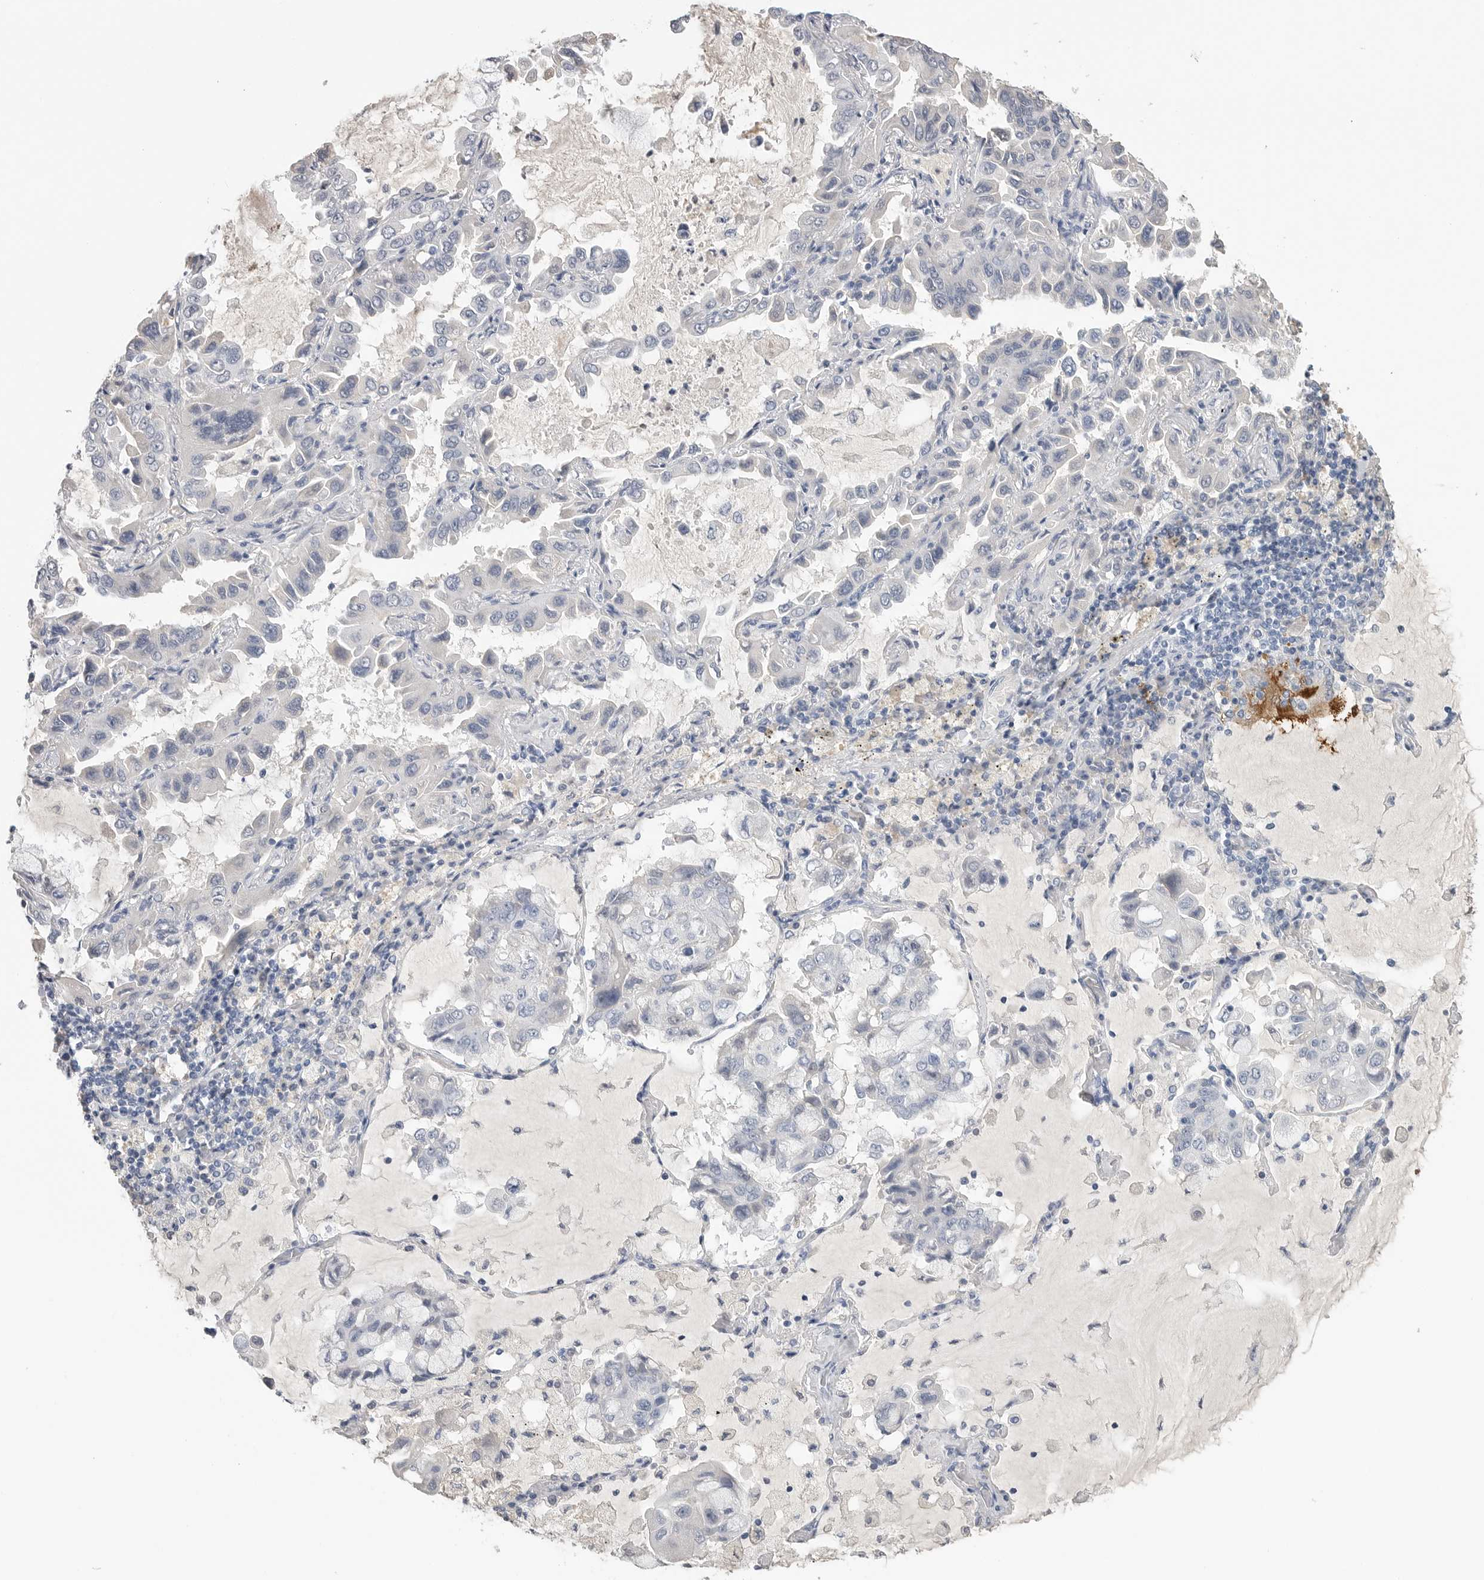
{"staining": {"intensity": "negative", "quantity": "none", "location": "none"}, "tissue": "lung cancer", "cell_type": "Tumor cells", "image_type": "cancer", "snomed": [{"axis": "morphology", "description": "Adenocarcinoma, NOS"}, {"axis": "topography", "description": "Lung"}], "caption": "Lung cancer (adenocarcinoma) stained for a protein using IHC displays no staining tumor cells.", "gene": "FABP6", "patient": {"sex": "male", "age": 64}}